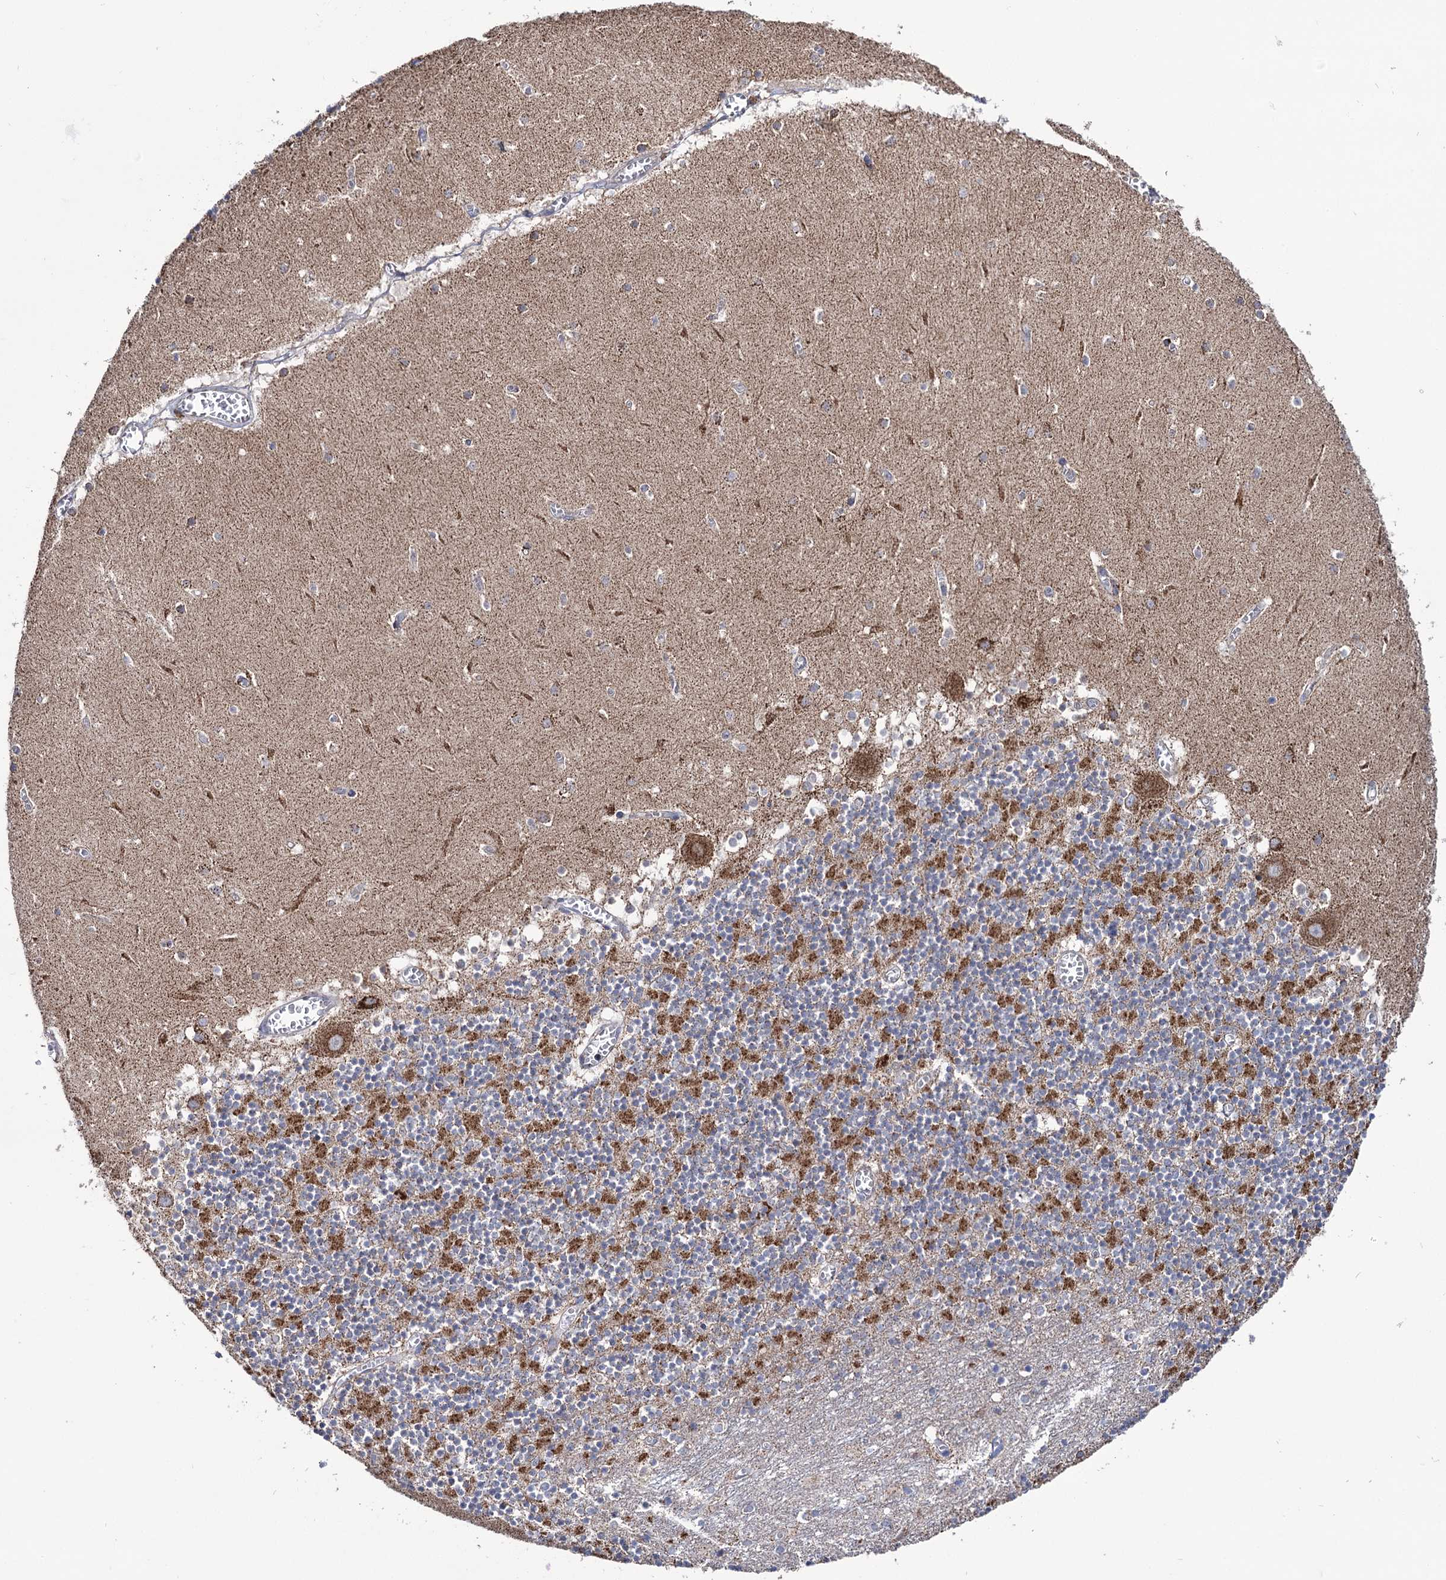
{"staining": {"intensity": "strong", "quantity": "25%-75%", "location": "cytoplasmic/membranous"}, "tissue": "cerebellum", "cell_type": "Cells in granular layer", "image_type": "normal", "snomed": [{"axis": "morphology", "description": "Normal tissue, NOS"}, {"axis": "topography", "description": "Cerebellum"}], "caption": "This is a histology image of immunohistochemistry (IHC) staining of normal cerebellum, which shows strong staining in the cytoplasmic/membranous of cells in granular layer.", "gene": "ABHD10", "patient": {"sex": "female", "age": 28}}